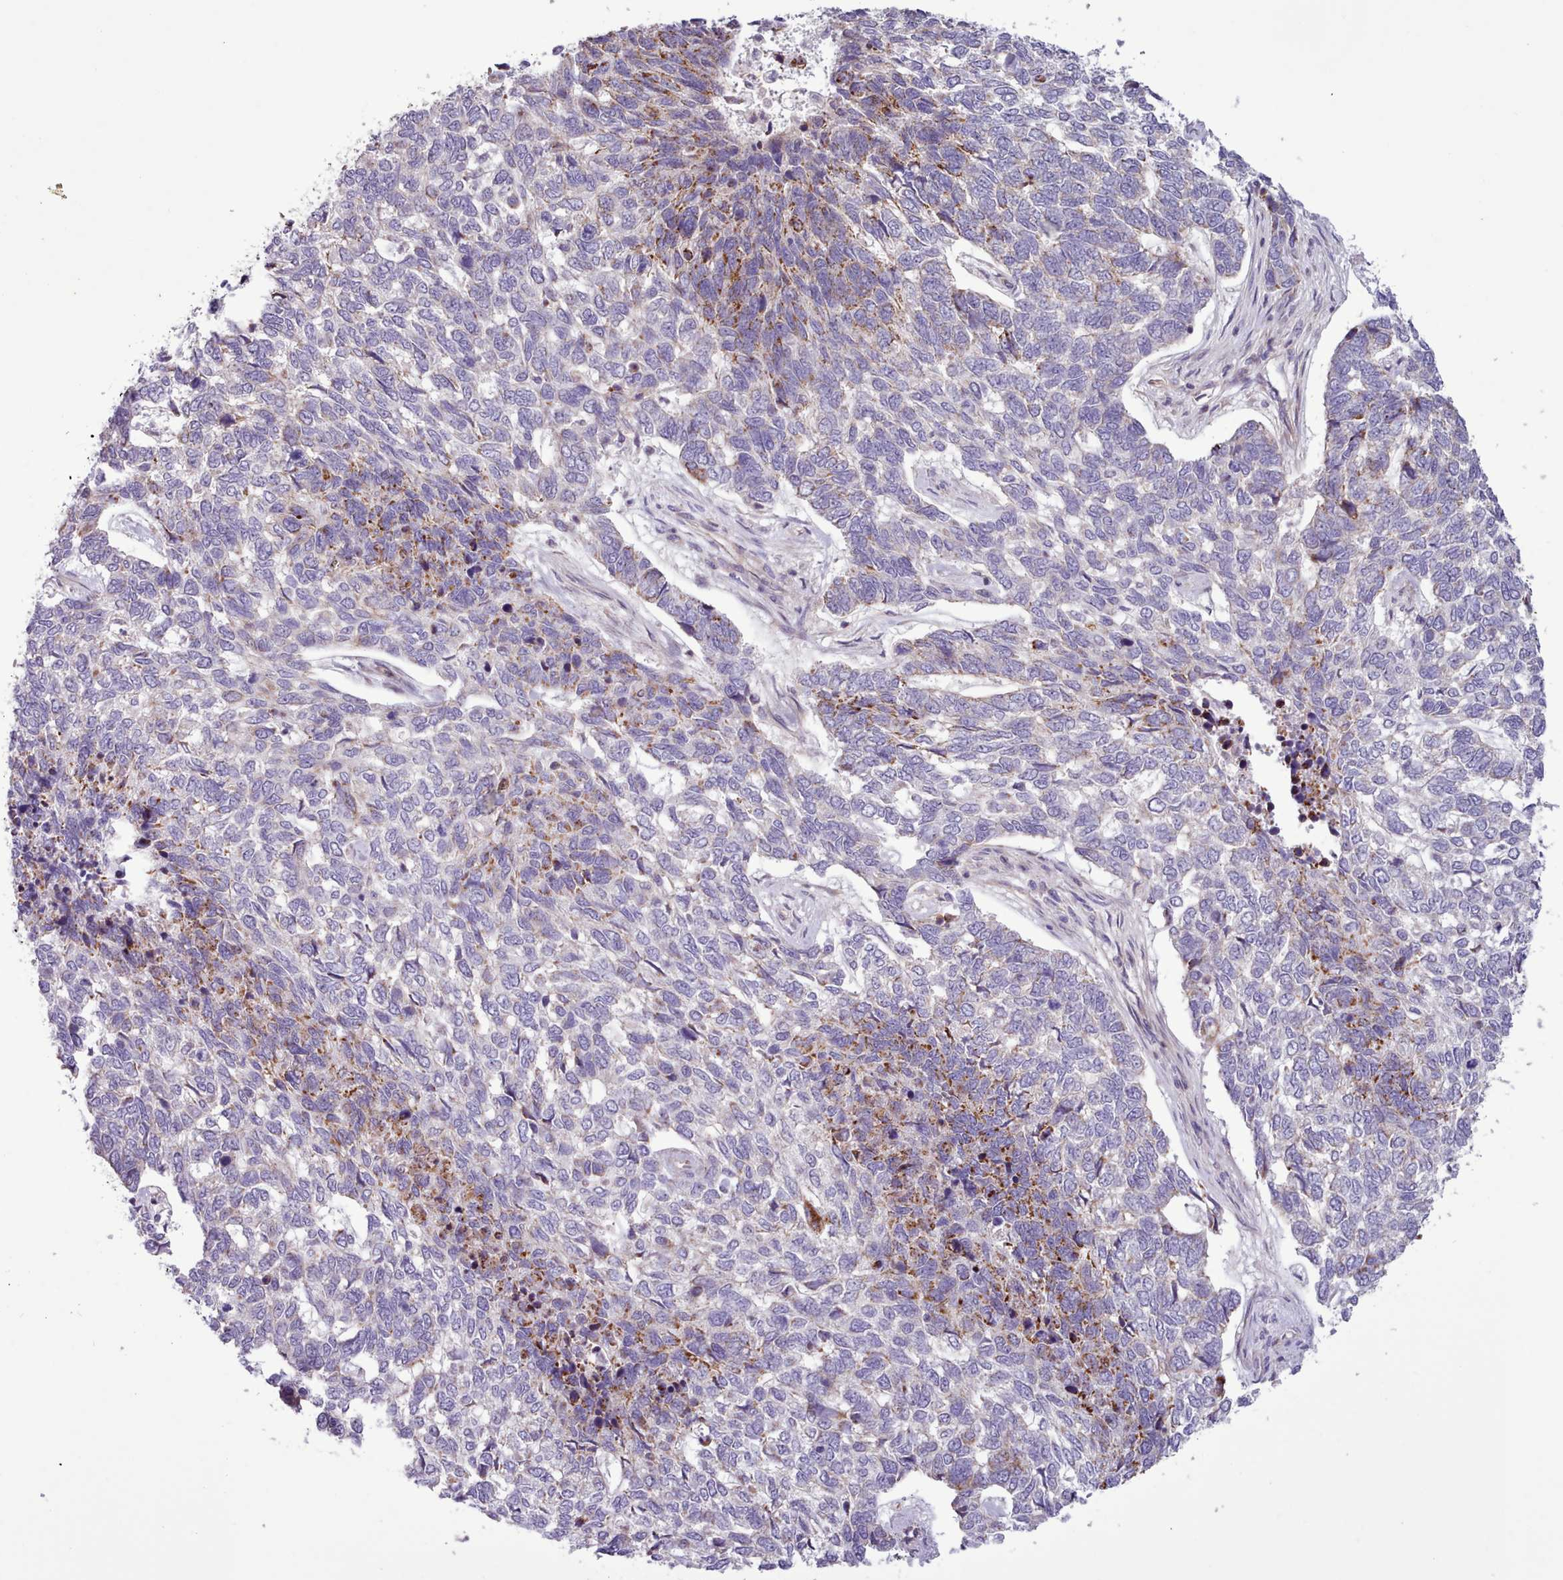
{"staining": {"intensity": "negative", "quantity": "none", "location": "none"}, "tissue": "skin cancer", "cell_type": "Tumor cells", "image_type": "cancer", "snomed": [{"axis": "morphology", "description": "Basal cell carcinoma"}, {"axis": "topography", "description": "Skin"}], "caption": "There is no significant positivity in tumor cells of basal cell carcinoma (skin).", "gene": "TENT4B", "patient": {"sex": "female", "age": 65}}